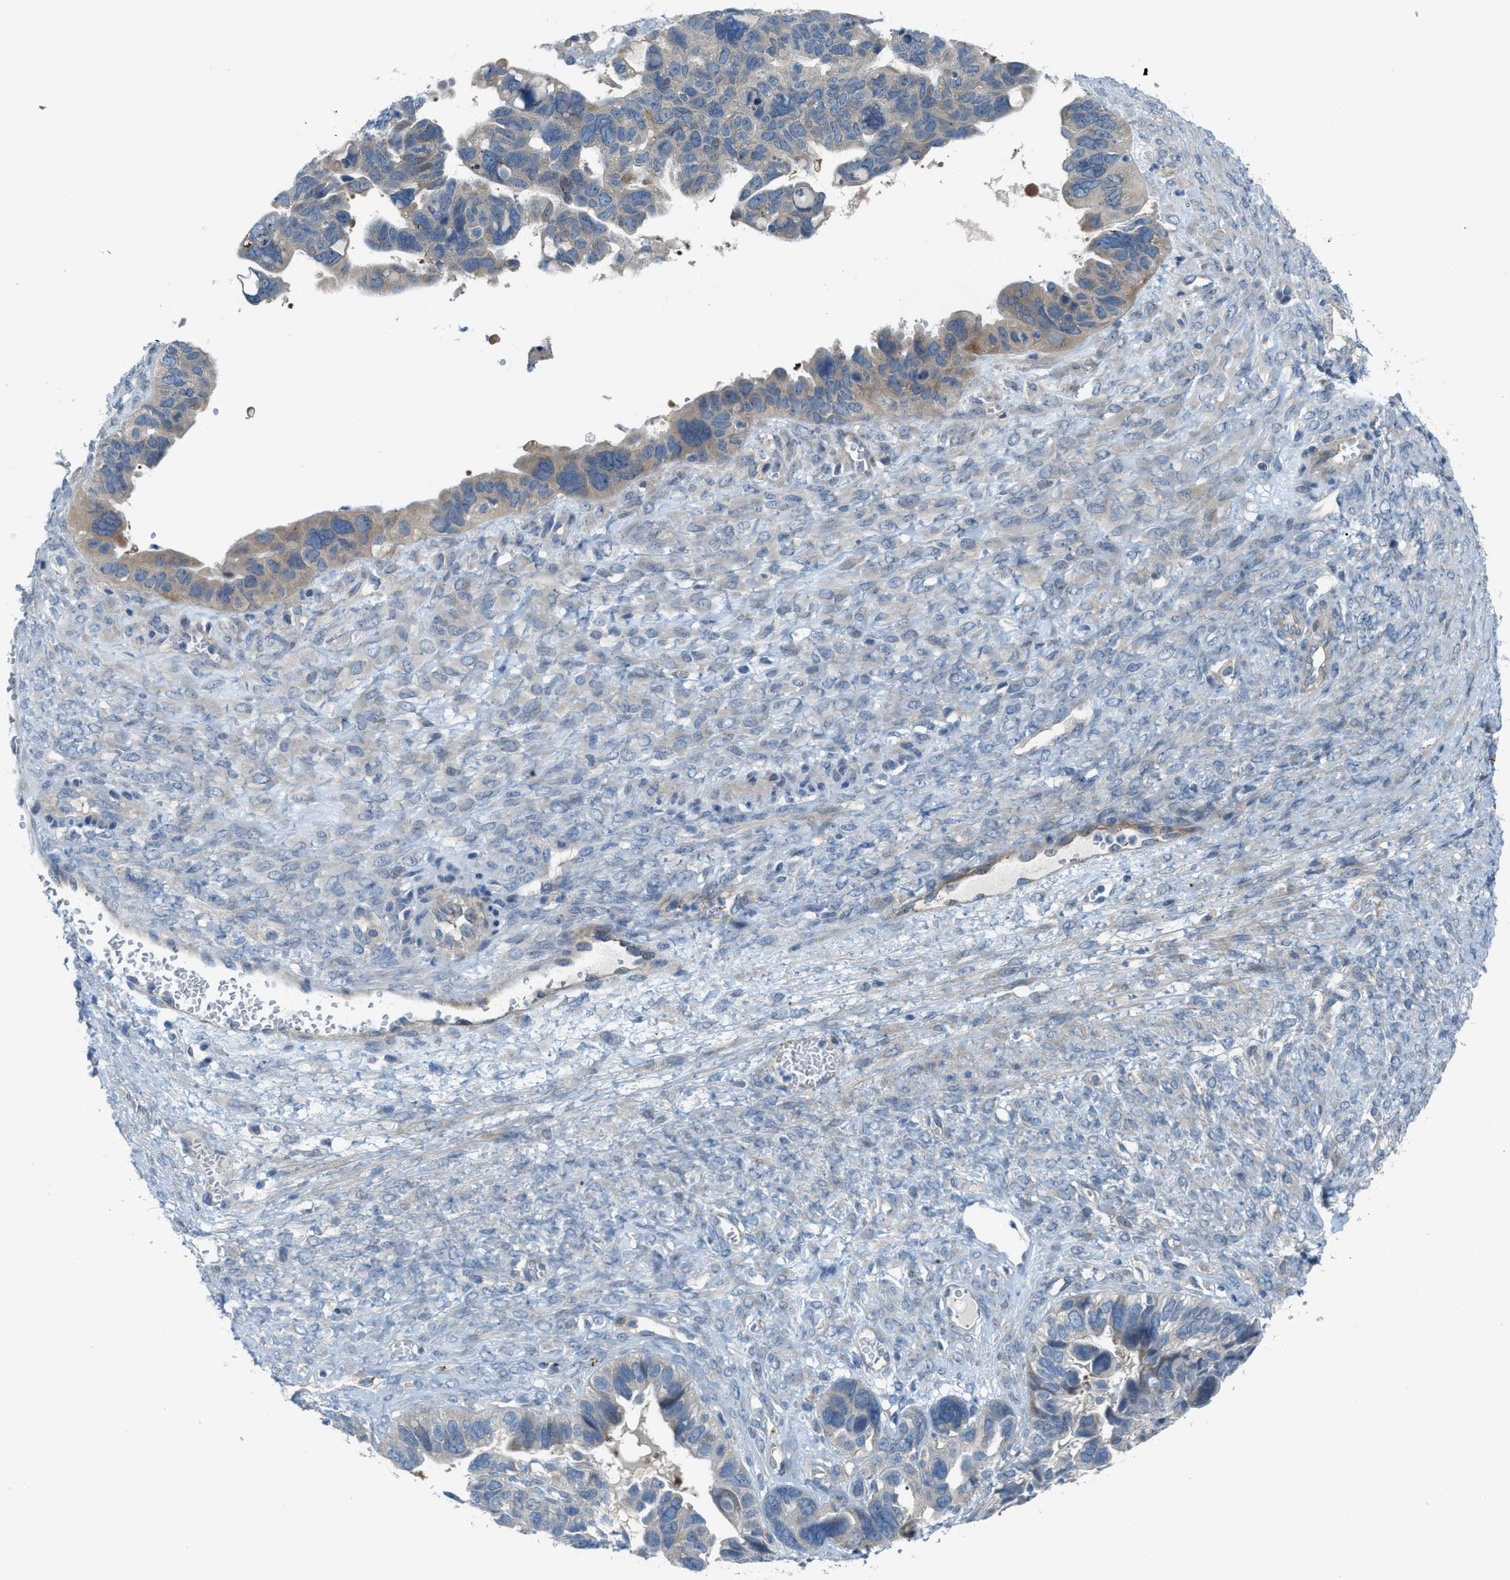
{"staining": {"intensity": "weak", "quantity": "25%-75%", "location": "cytoplasmic/membranous"}, "tissue": "ovarian cancer", "cell_type": "Tumor cells", "image_type": "cancer", "snomed": [{"axis": "morphology", "description": "Cystadenocarcinoma, serous, NOS"}, {"axis": "topography", "description": "Ovary"}], "caption": "Serous cystadenocarcinoma (ovarian) stained for a protein (brown) demonstrates weak cytoplasmic/membranous positive expression in approximately 25%-75% of tumor cells.", "gene": "KLHDC10", "patient": {"sex": "female", "age": 79}}